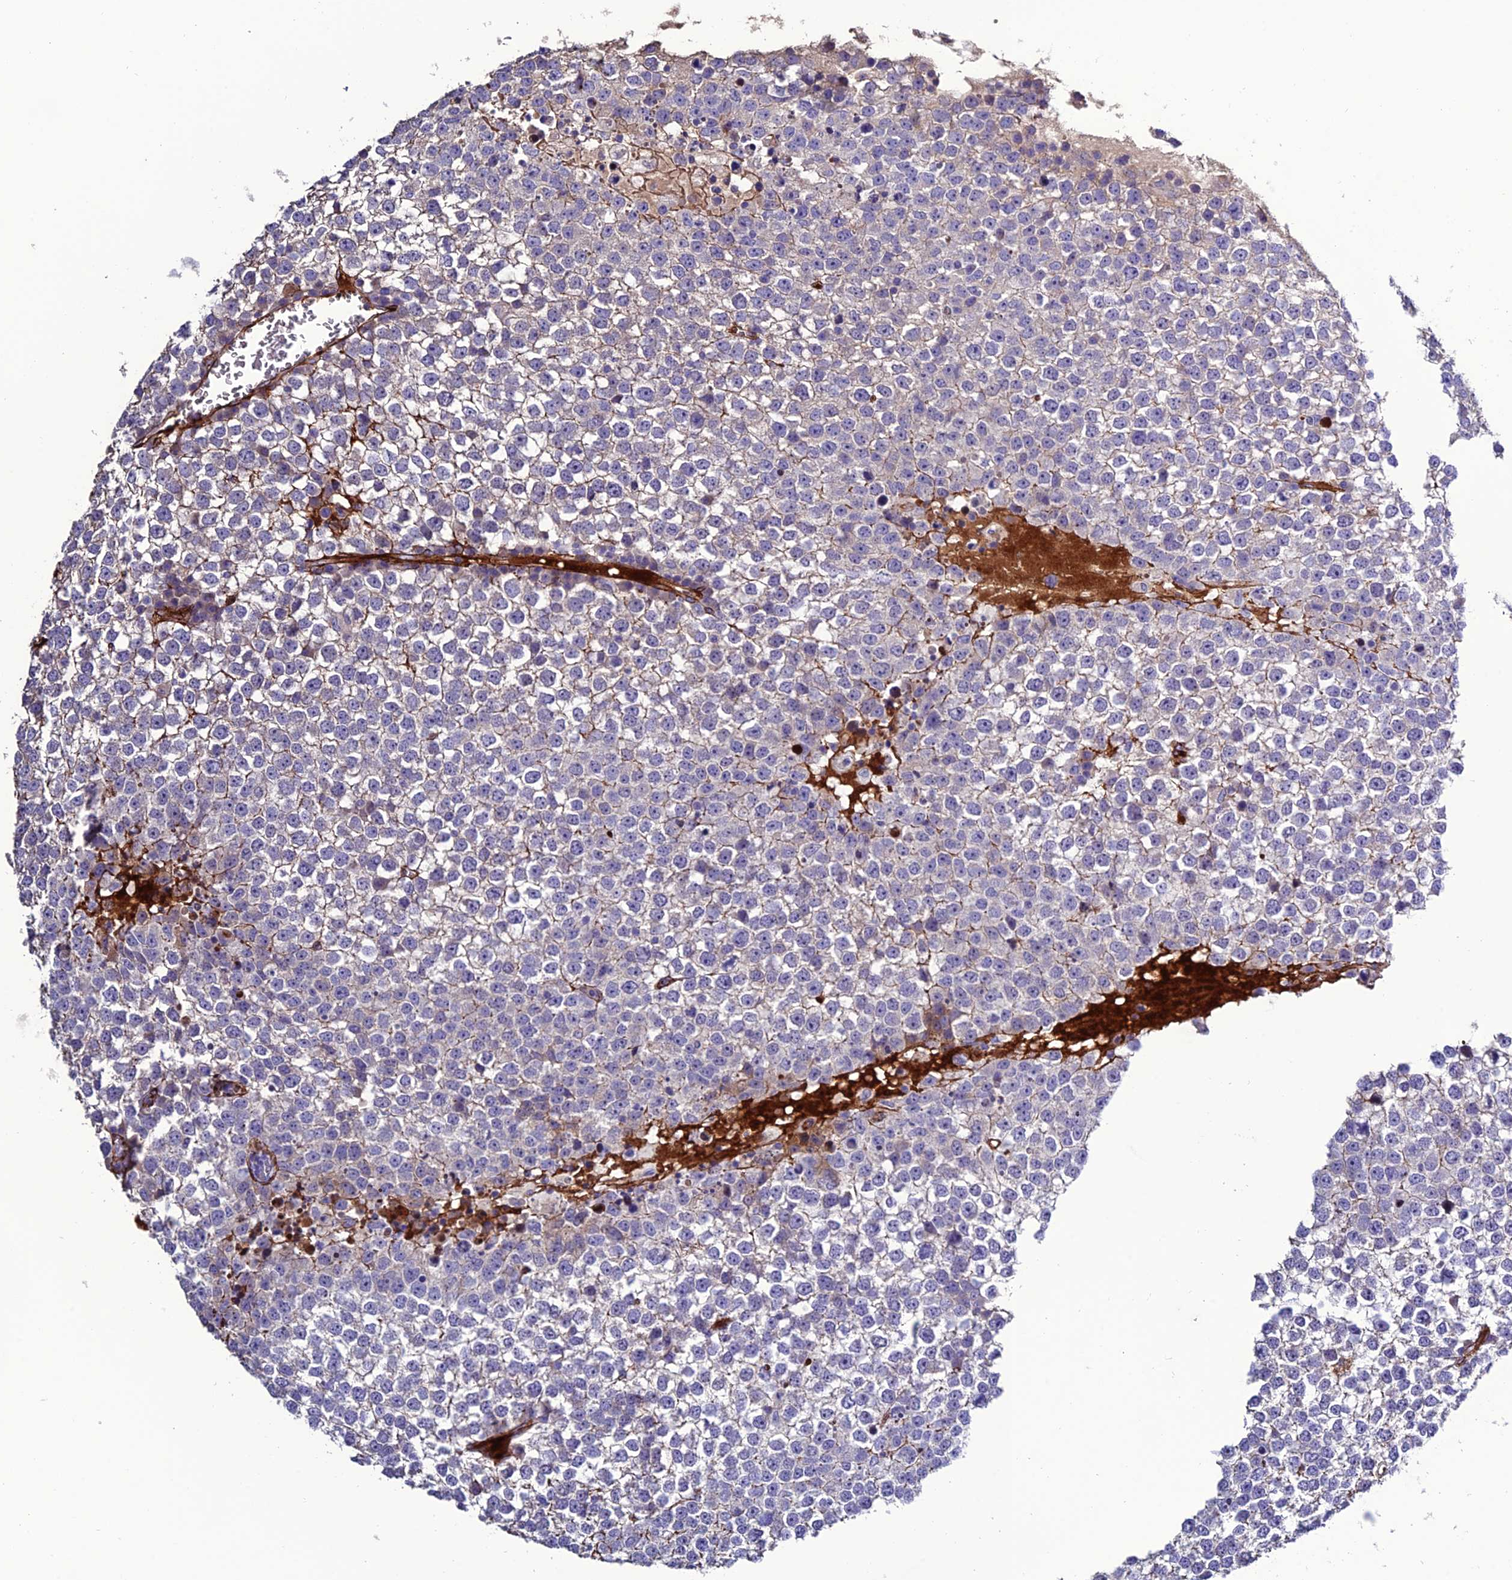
{"staining": {"intensity": "negative", "quantity": "none", "location": "none"}, "tissue": "testis cancer", "cell_type": "Tumor cells", "image_type": "cancer", "snomed": [{"axis": "morphology", "description": "Seminoma, NOS"}, {"axis": "topography", "description": "Testis"}], "caption": "Testis cancer stained for a protein using immunohistochemistry reveals no expression tumor cells.", "gene": "REX1BD", "patient": {"sex": "male", "age": 65}}